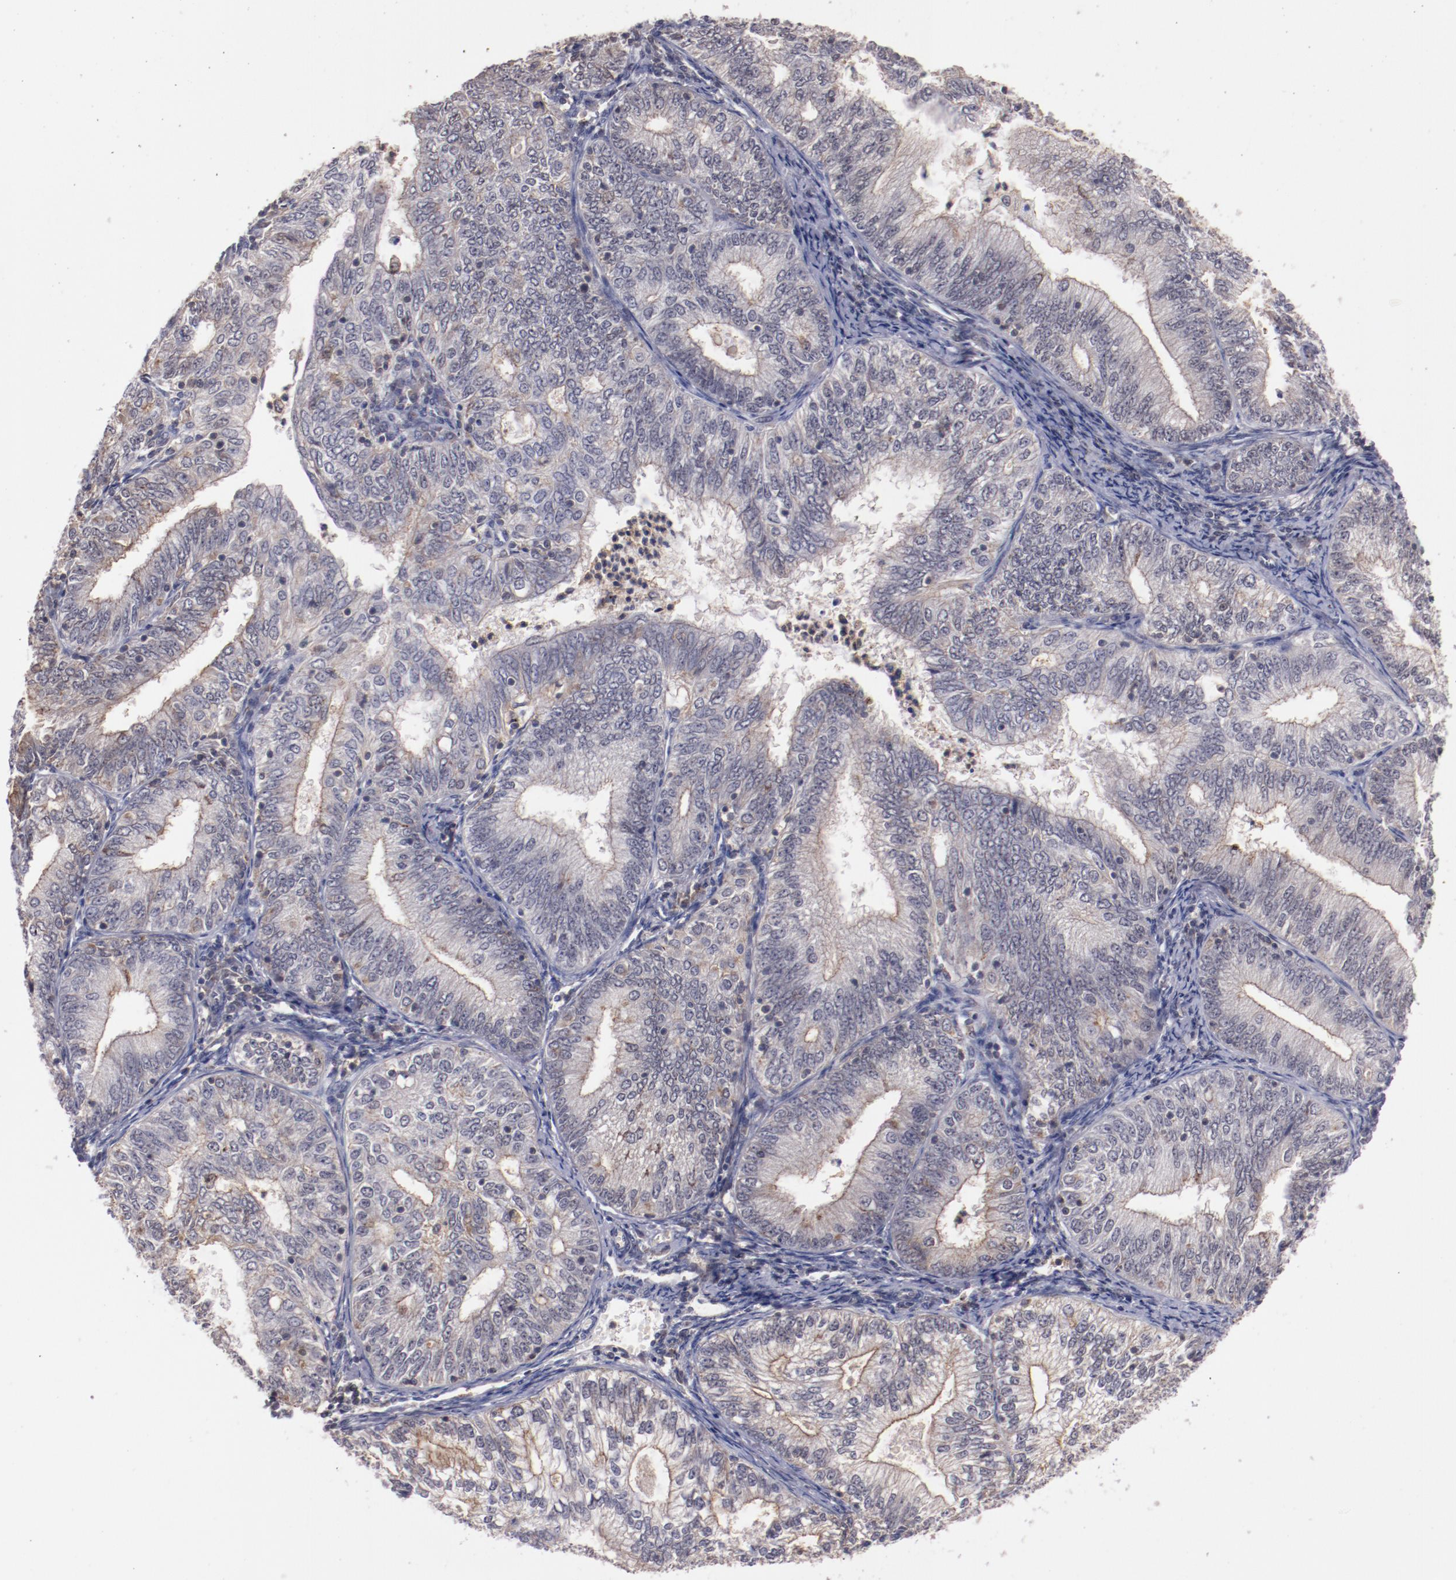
{"staining": {"intensity": "weak", "quantity": ">75%", "location": "cytoplasmic/membranous"}, "tissue": "endometrial cancer", "cell_type": "Tumor cells", "image_type": "cancer", "snomed": [{"axis": "morphology", "description": "Adenocarcinoma, NOS"}, {"axis": "topography", "description": "Endometrium"}], "caption": "DAB immunohistochemical staining of human endometrial cancer exhibits weak cytoplasmic/membranous protein staining in about >75% of tumor cells. The staining is performed using DAB brown chromogen to label protein expression. The nuclei are counter-stained blue using hematoxylin.", "gene": "SYP", "patient": {"sex": "female", "age": 69}}